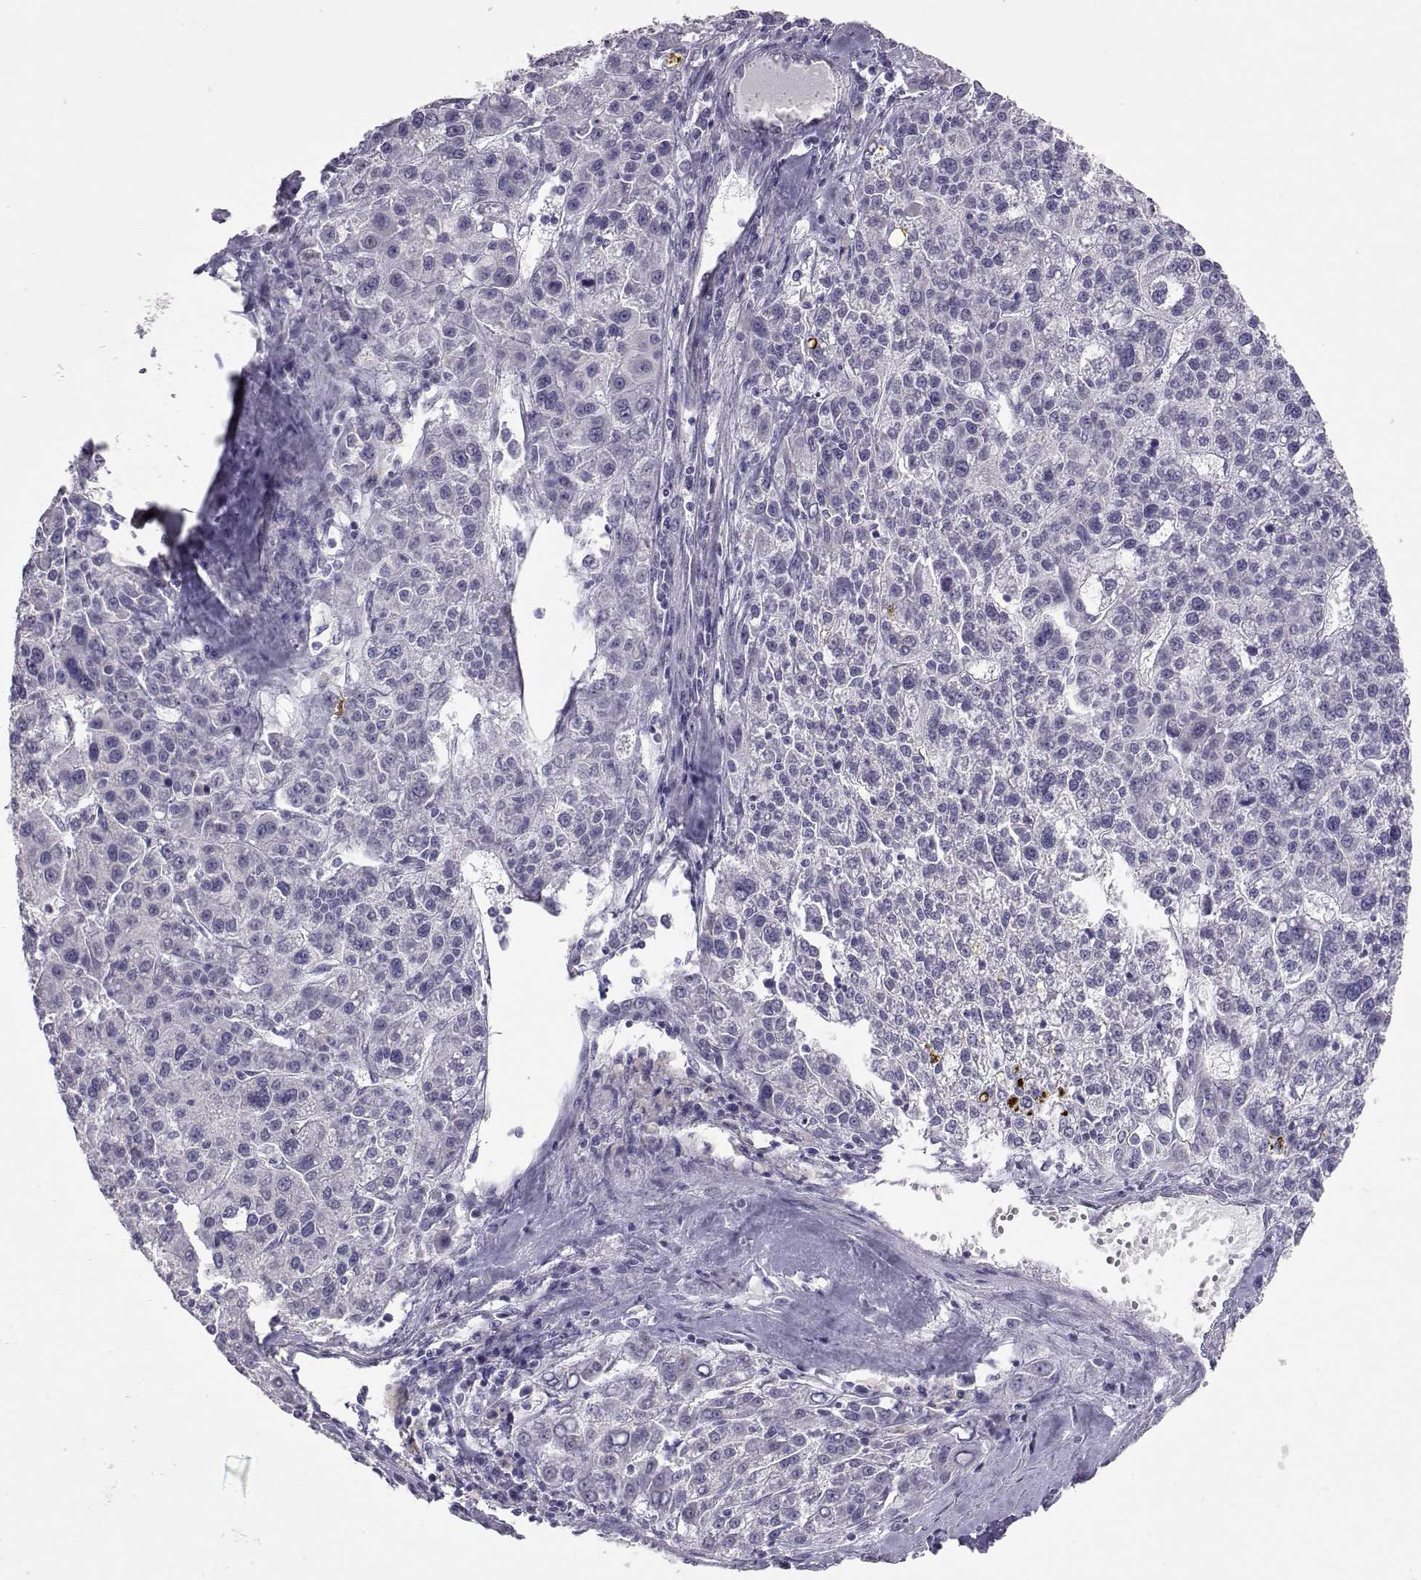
{"staining": {"intensity": "negative", "quantity": "none", "location": "none"}, "tissue": "liver cancer", "cell_type": "Tumor cells", "image_type": "cancer", "snomed": [{"axis": "morphology", "description": "Carcinoma, Hepatocellular, NOS"}, {"axis": "topography", "description": "Liver"}], "caption": "A high-resolution micrograph shows immunohistochemistry (IHC) staining of liver cancer, which demonstrates no significant positivity in tumor cells. (Stains: DAB immunohistochemistry (IHC) with hematoxylin counter stain, Microscopy: brightfield microscopy at high magnification).", "gene": "LAMB3", "patient": {"sex": "female", "age": 58}}